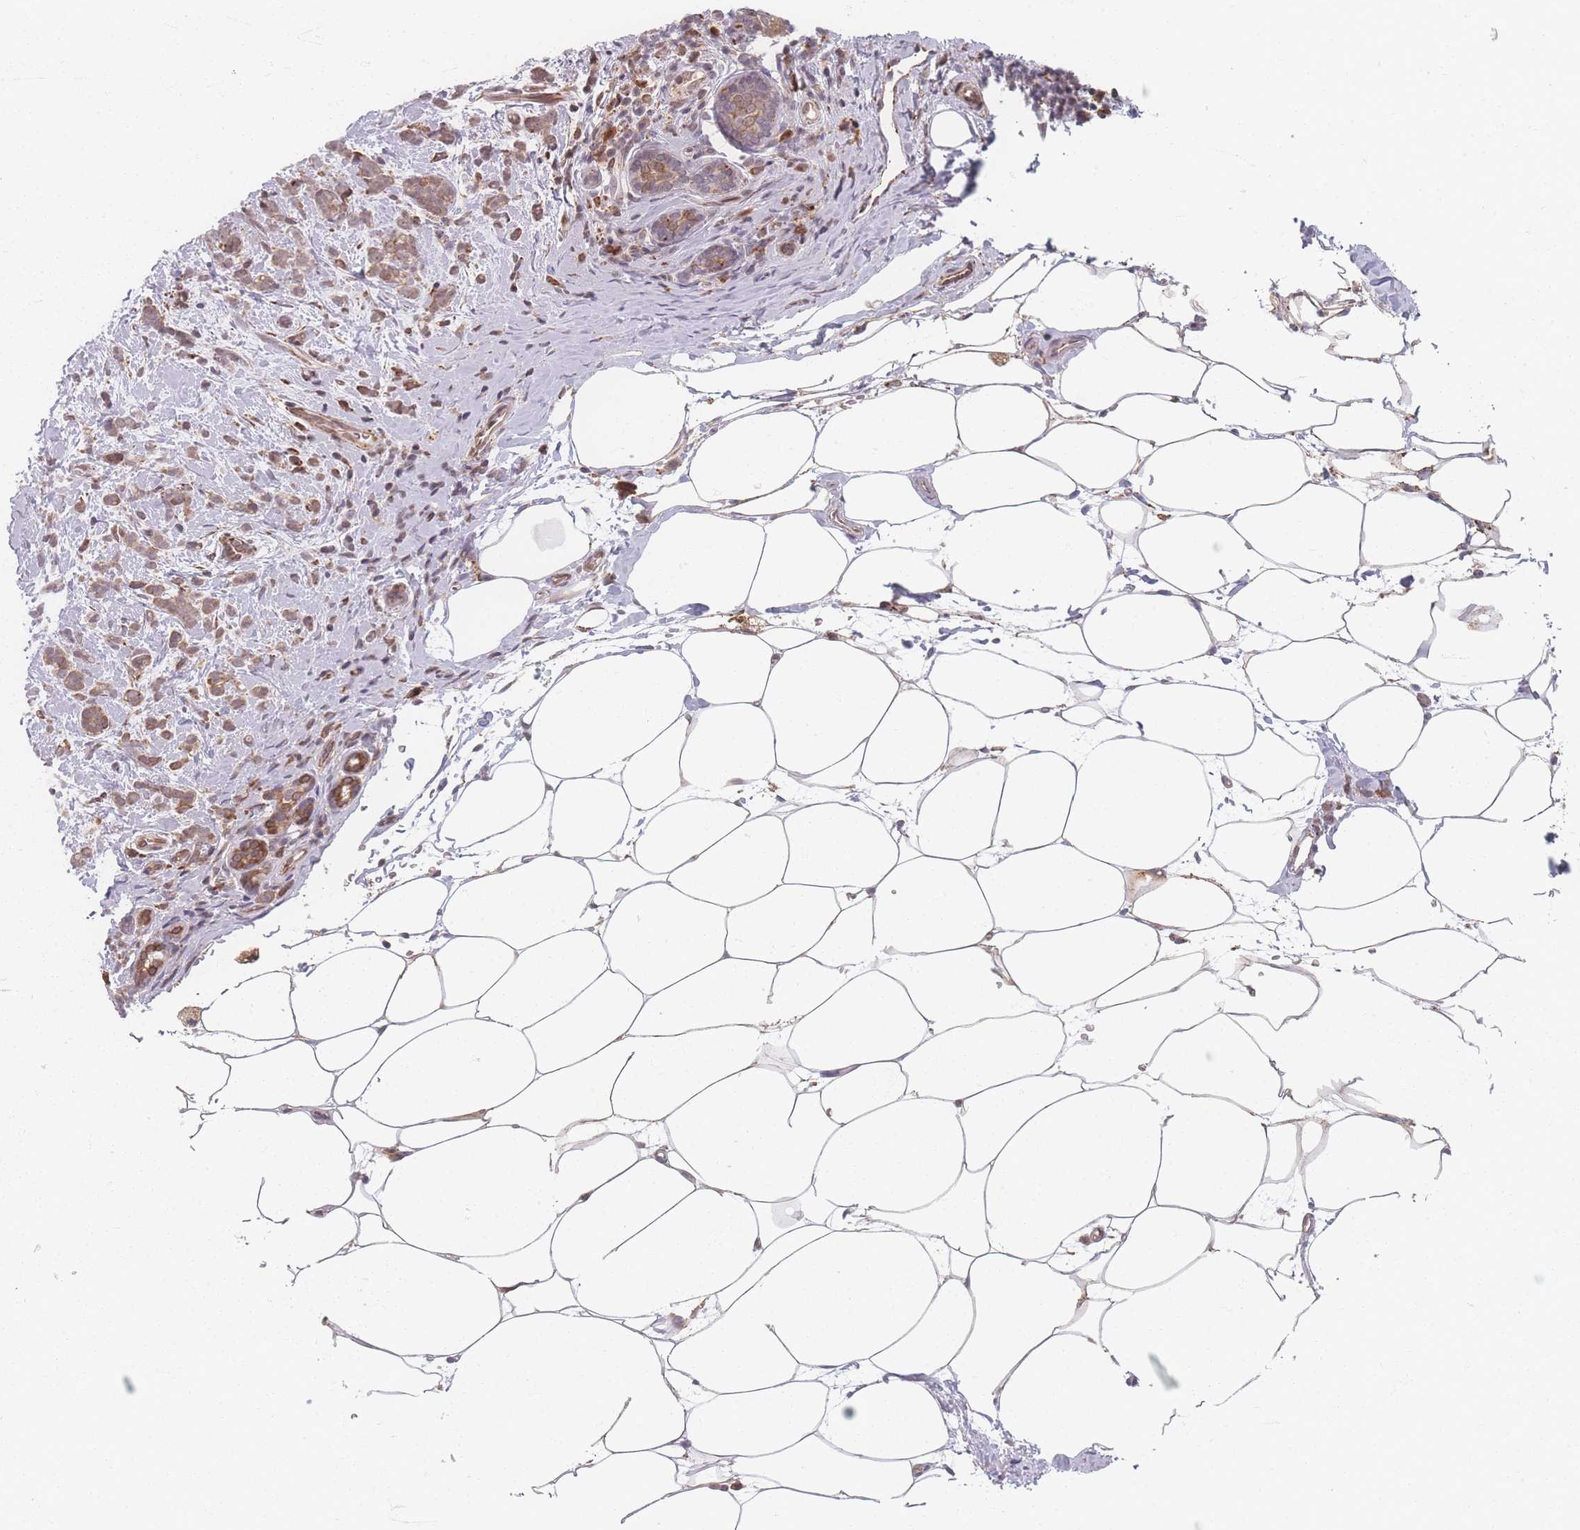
{"staining": {"intensity": "weak", "quantity": ">75%", "location": "cytoplasmic/membranous"}, "tissue": "breast cancer", "cell_type": "Tumor cells", "image_type": "cancer", "snomed": [{"axis": "morphology", "description": "Lobular carcinoma"}, {"axis": "topography", "description": "Breast"}], "caption": "Tumor cells exhibit low levels of weak cytoplasmic/membranous staining in about >75% of cells in breast lobular carcinoma.", "gene": "ZC3H13", "patient": {"sex": "female", "age": 58}}